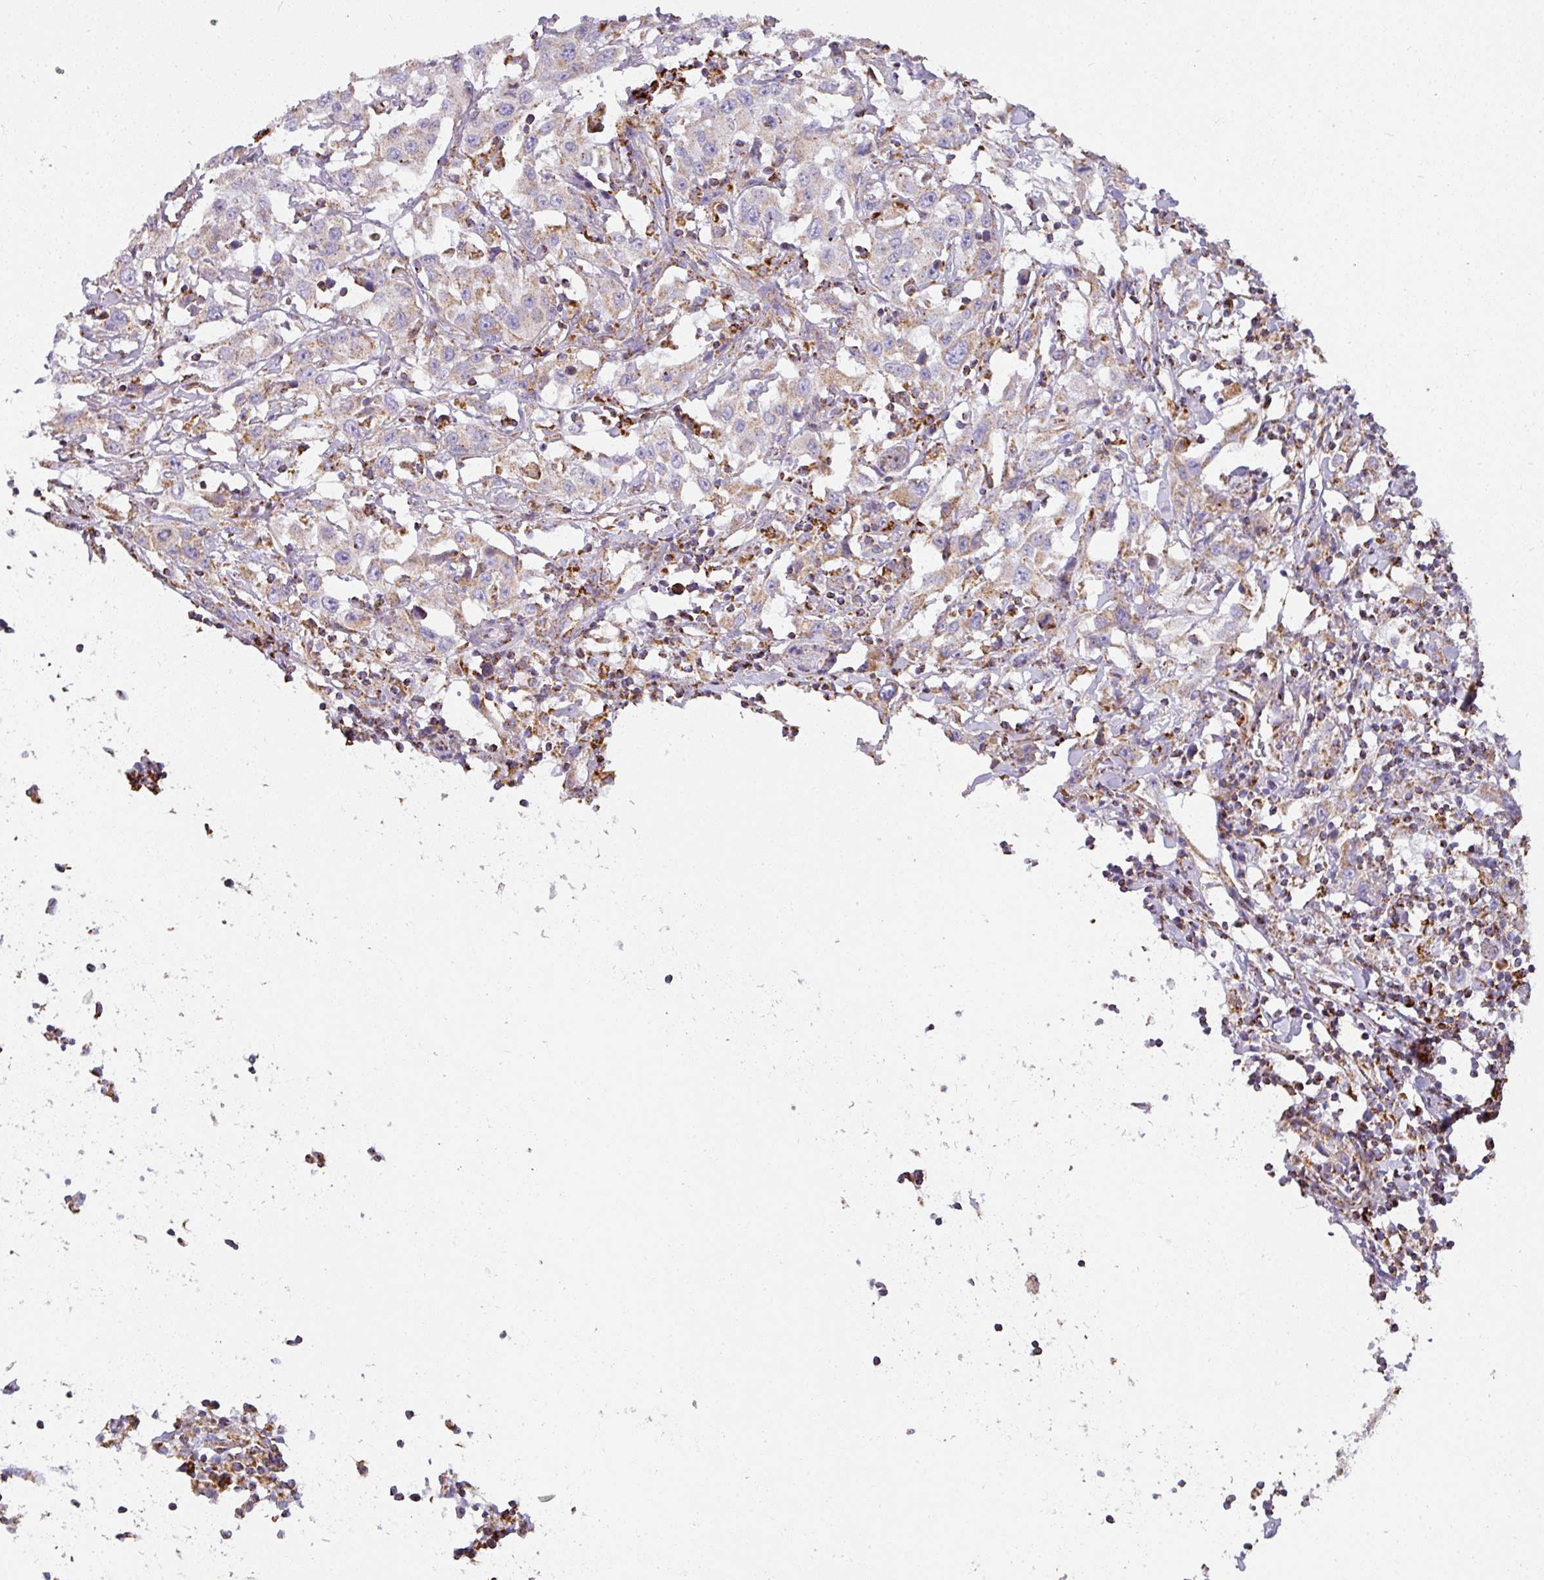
{"staining": {"intensity": "weak", "quantity": "<25%", "location": "cytoplasmic/membranous"}, "tissue": "urothelial cancer", "cell_type": "Tumor cells", "image_type": "cancer", "snomed": [{"axis": "morphology", "description": "Urothelial carcinoma, High grade"}, {"axis": "topography", "description": "Urinary bladder"}], "caption": "A high-resolution image shows immunohistochemistry staining of urothelial carcinoma (high-grade), which exhibits no significant staining in tumor cells. (DAB immunohistochemistry visualized using brightfield microscopy, high magnification).", "gene": "UQCRFS1", "patient": {"sex": "male", "age": 61}}